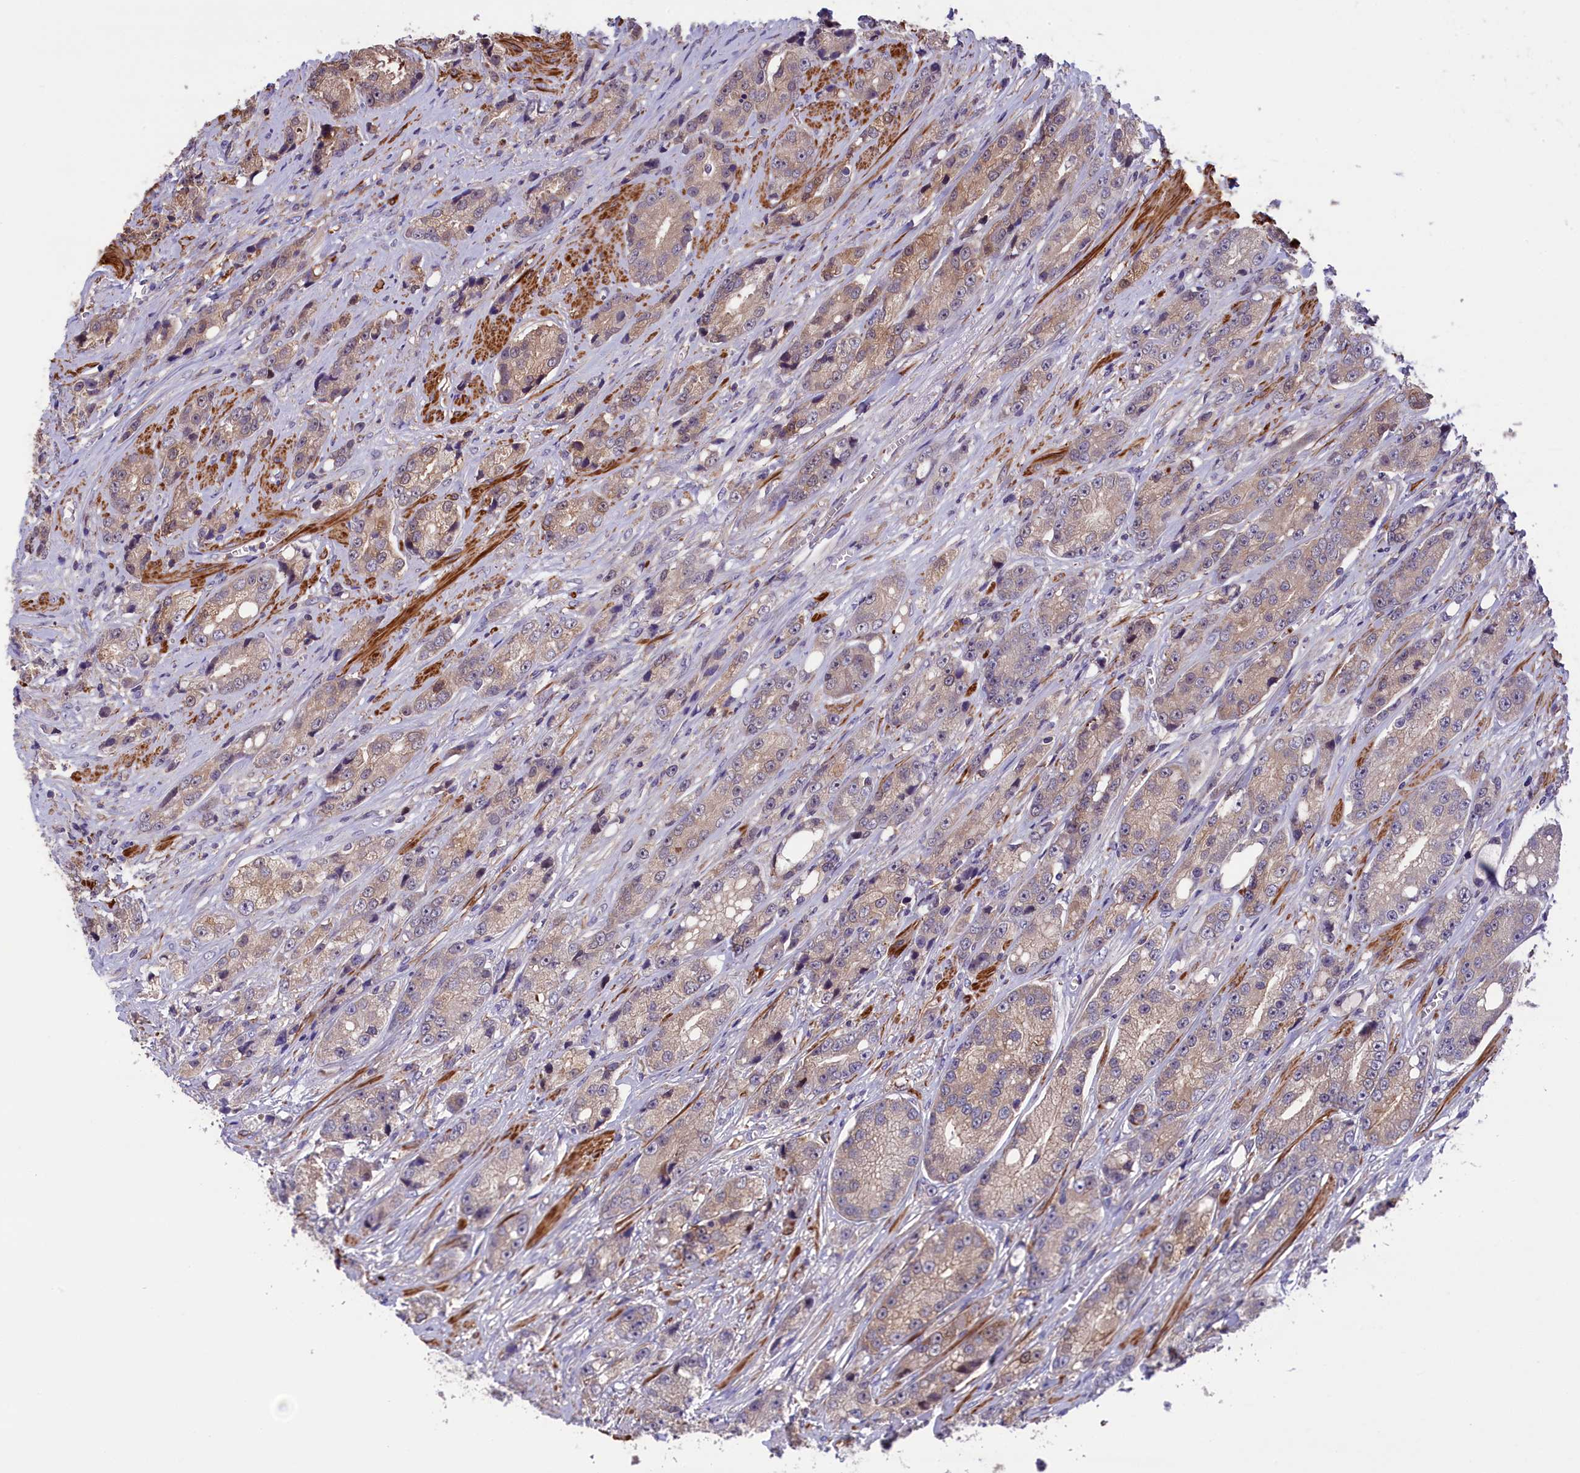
{"staining": {"intensity": "weak", "quantity": ">75%", "location": "cytoplasmic/membranous"}, "tissue": "prostate cancer", "cell_type": "Tumor cells", "image_type": "cancer", "snomed": [{"axis": "morphology", "description": "Adenocarcinoma, High grade"}, {"axis": "topography", "description": "Prostate"}], "caption": "Brown immunohistochemical staining in prostate cancer exhibits weak cytoplasmic/membranous expression in about >75% of tumor cells.", "gene": "HEATR3", "patient": {"sex": "male", "age": 74}}